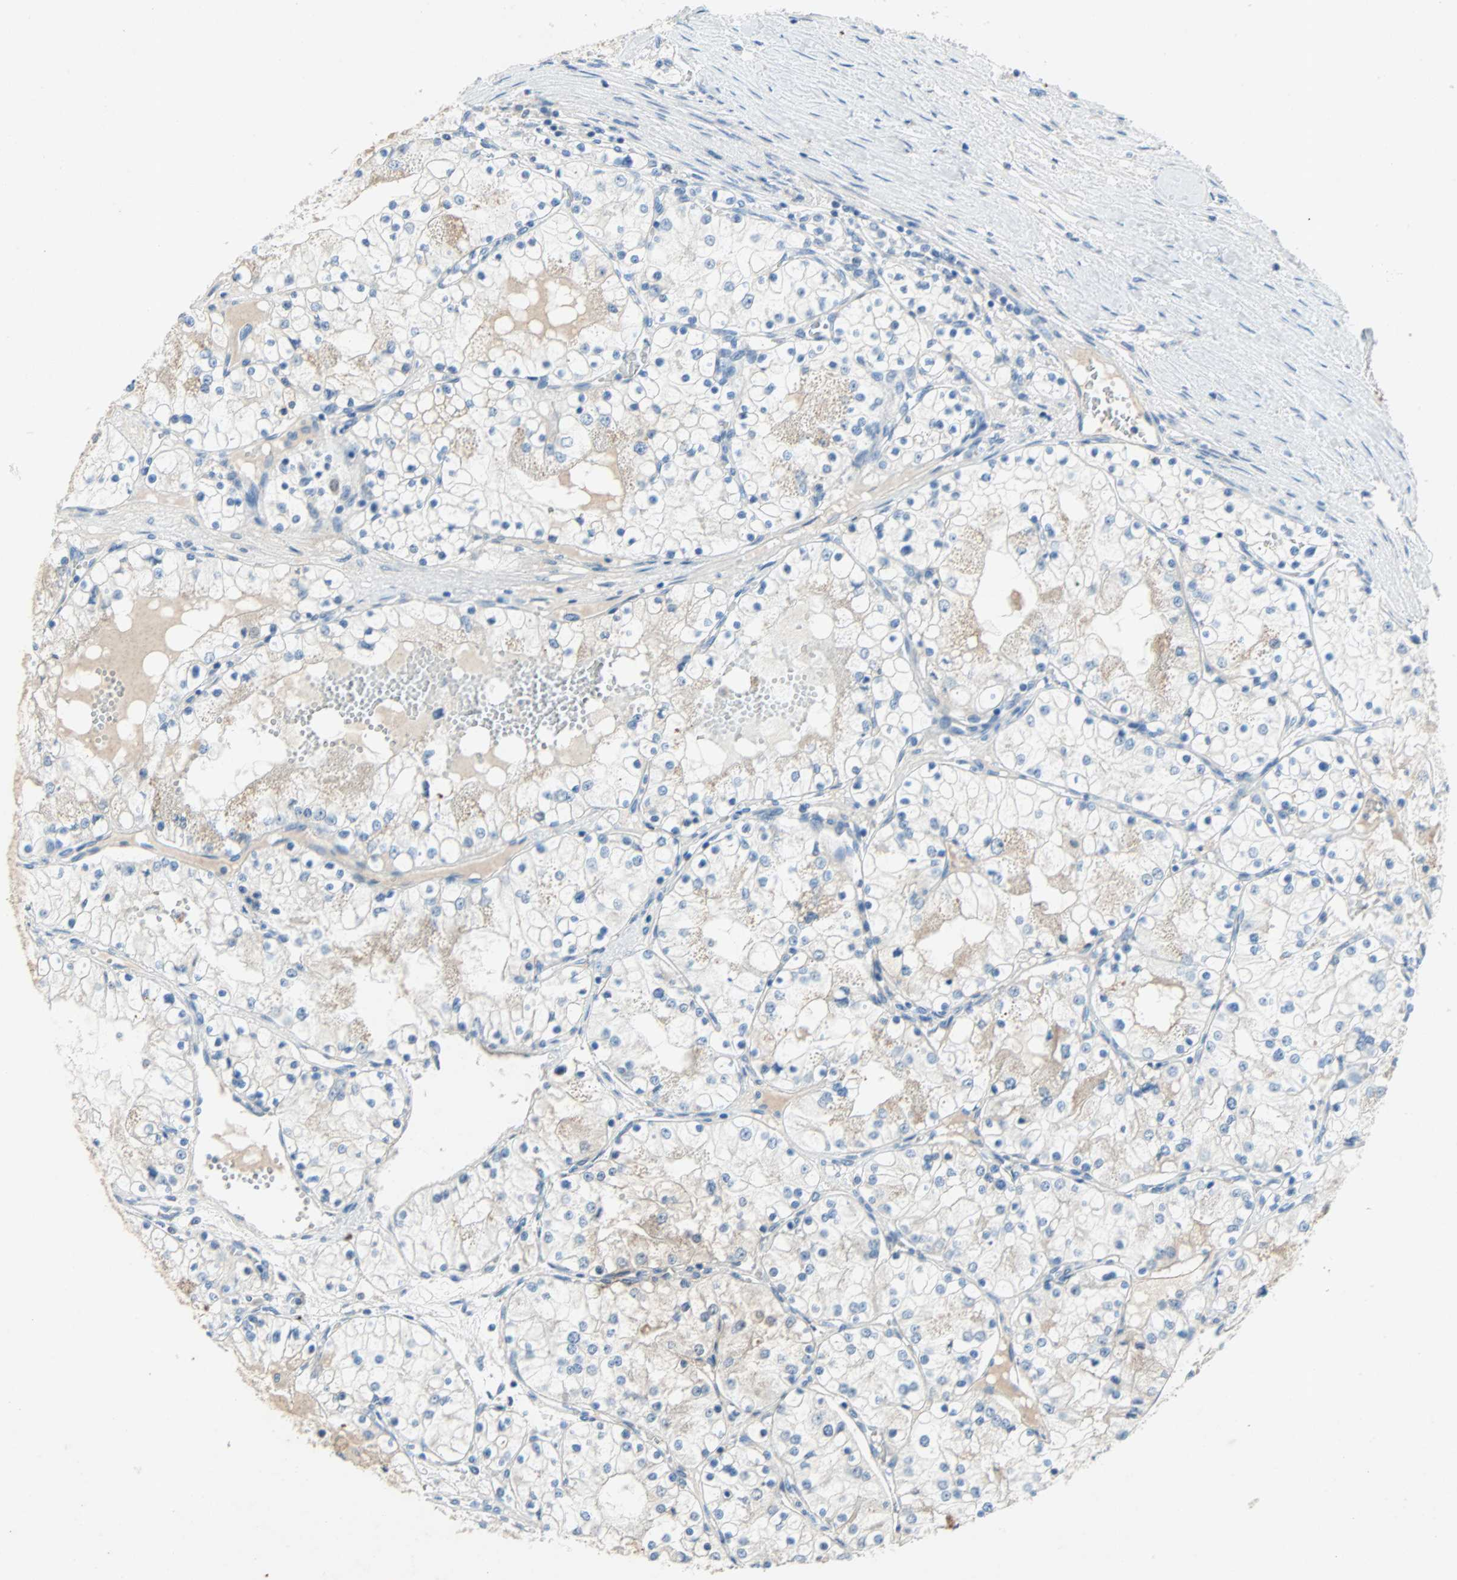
{"staining": {"intensity": "negative", "quantity": "none", "location": "none"}, "tissue": "renal cancer", "cell_type": "Tumor cells", "image_type": "cancer", "snomed": [{"axis": "morphology", "description": "Adenocarcinoma, NOS"}, {"axis": "topography", "description": "Kidney"}], "caption": "Immunohistochemistry (IHC) of renal cancer (adenocarcinoma) displays no expression in tumor cells. The staining is performed using DAB (3,3'-diaminobenzidine) brown chromogen with nuclei counter-stained in using hematoxylin.", "gene": "PCDHB2", "patient": {"sex": "male", "age": 68}}